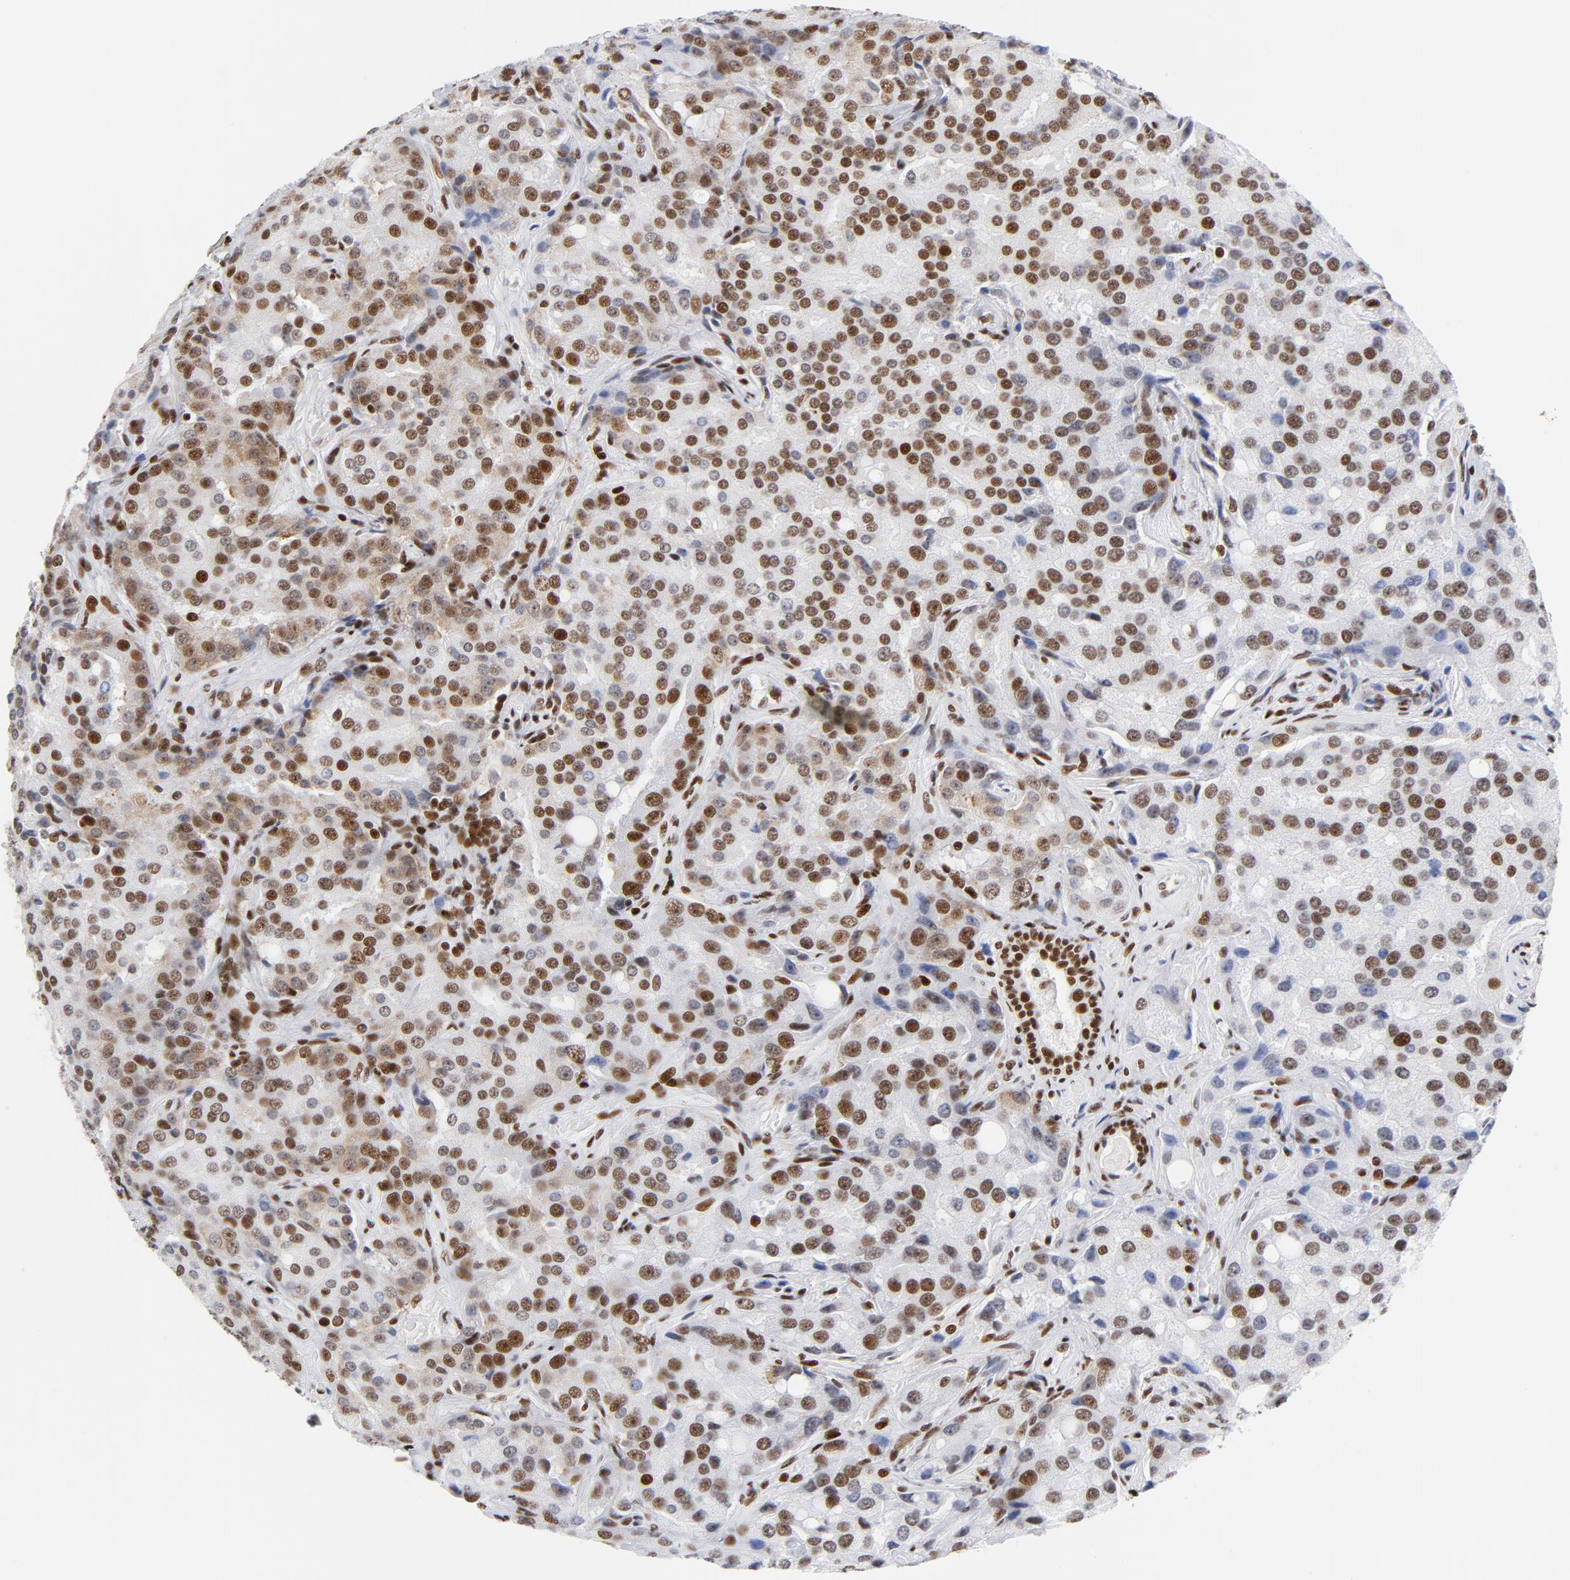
{"staining": {"intensity": "strong", "quantity": ">75%", "location": "nuclear"}, "tissue": "prostate cancer", "cell_type": "Tumor cells", "image_type": "cancer", "snomed": [{"axis": "morphology", "description": "Adenocarcinoma, High grade"}, {"axis": "topography", "description": "Prostate"}], "caption": "Human high-grade adenocarcinoma (prostate) stained for a protein (brown) displays strong nuclear positive positivity in approximately >75% of tumor cells.", "gene": "XRCC5", "patient": {"sex": "male", "age": 72}}